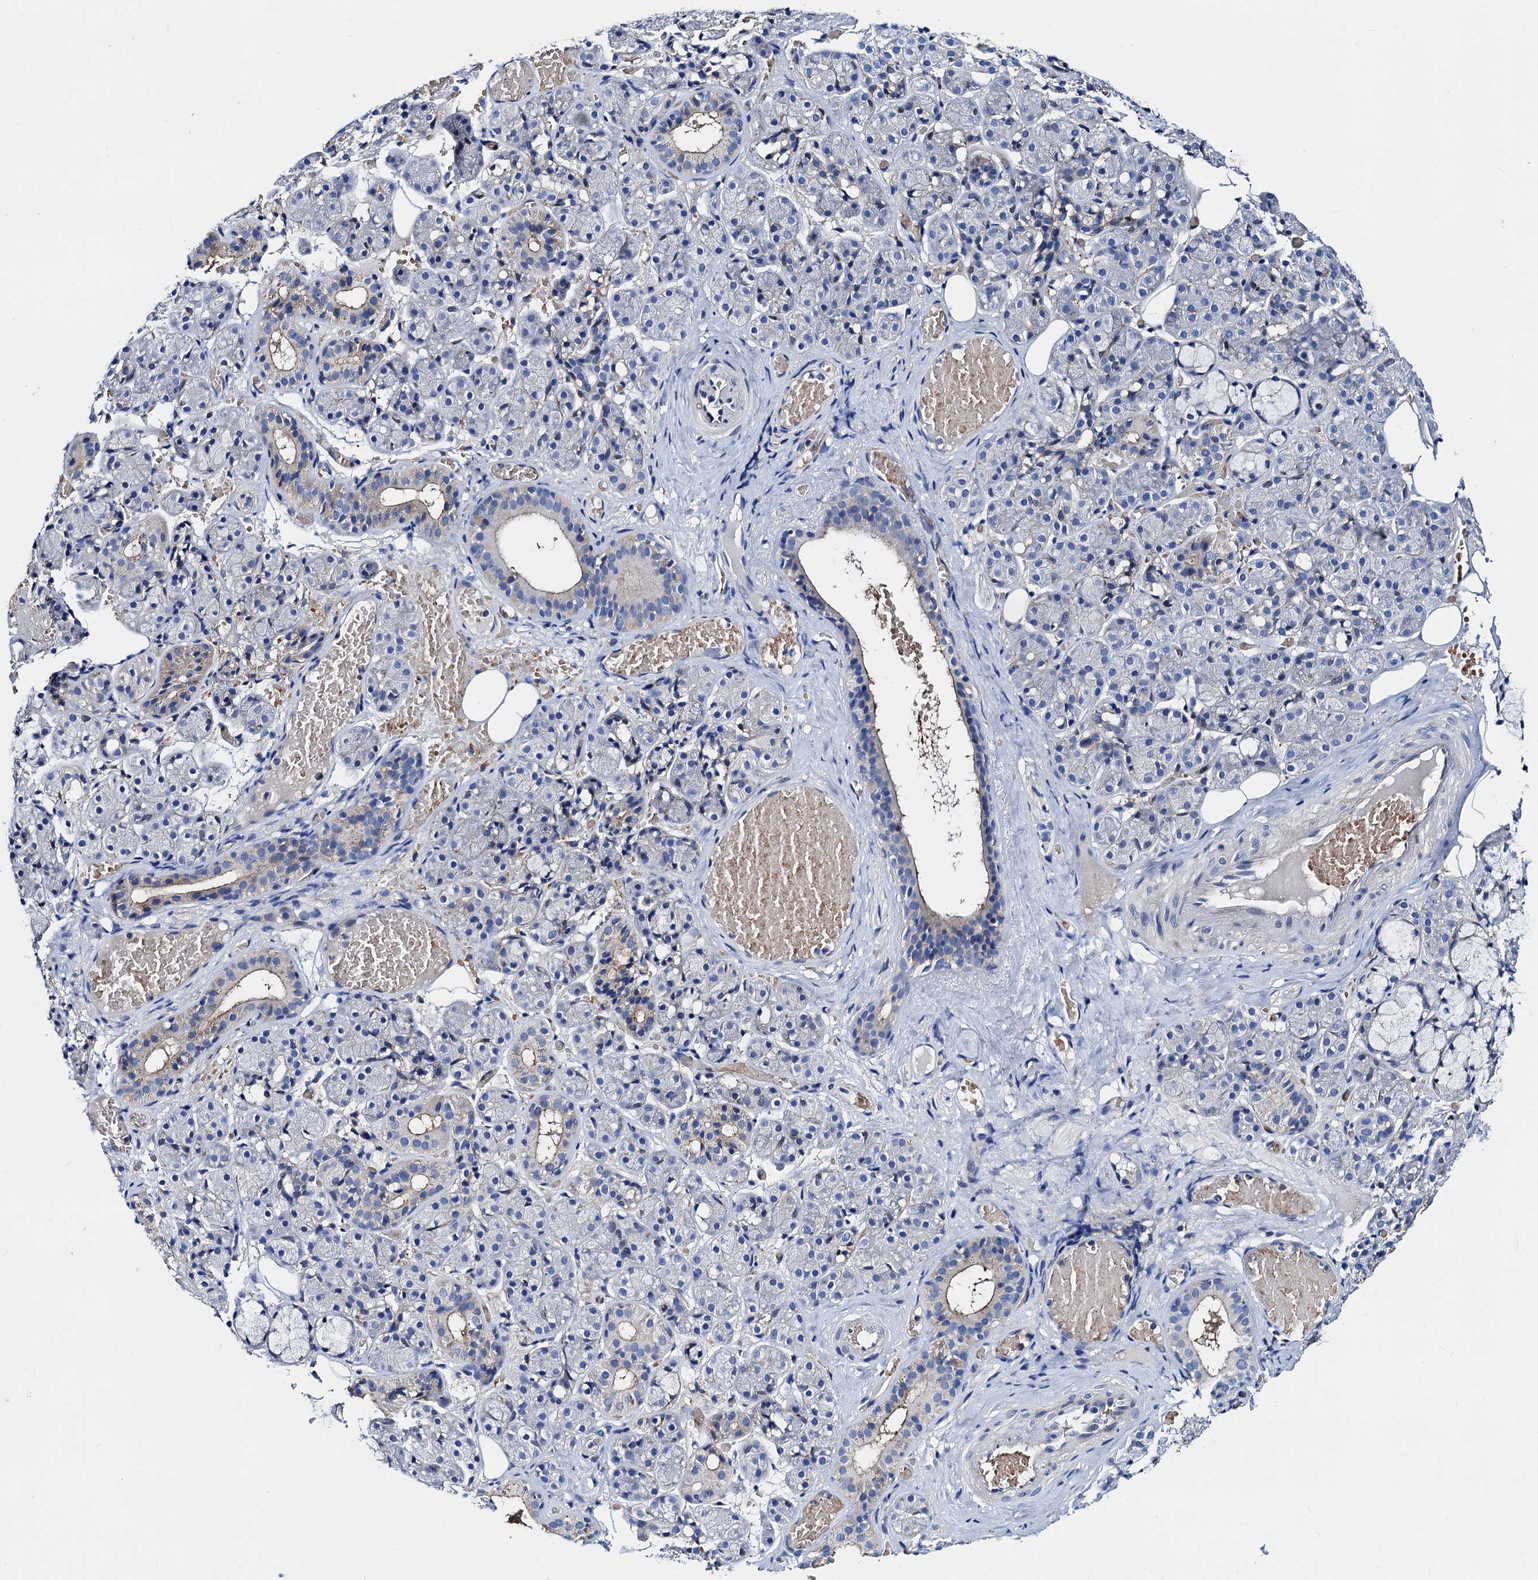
{"staining": {"intensity": "moderate", "quantity": "<25%", "location": "cytoplasmic/membranous"}, "tissue": "salivary gland", "cell_type": "Glandular cells", "image_type": "normal", "snomed": [{"axis": "morphology", "description": "Normal tissue, NOS"}, {"axis": "topography", "description": "Salivary gland"}], "caption": "IHC (DAB (3,3'-diaminobenzidine)) staining of normal salivary gland shows moderate cytoplasmic/membranous protein staining in about <25% of glandular cells.", "gene": "GCOM1", "patient": {"sex": "male", "age": 63}}